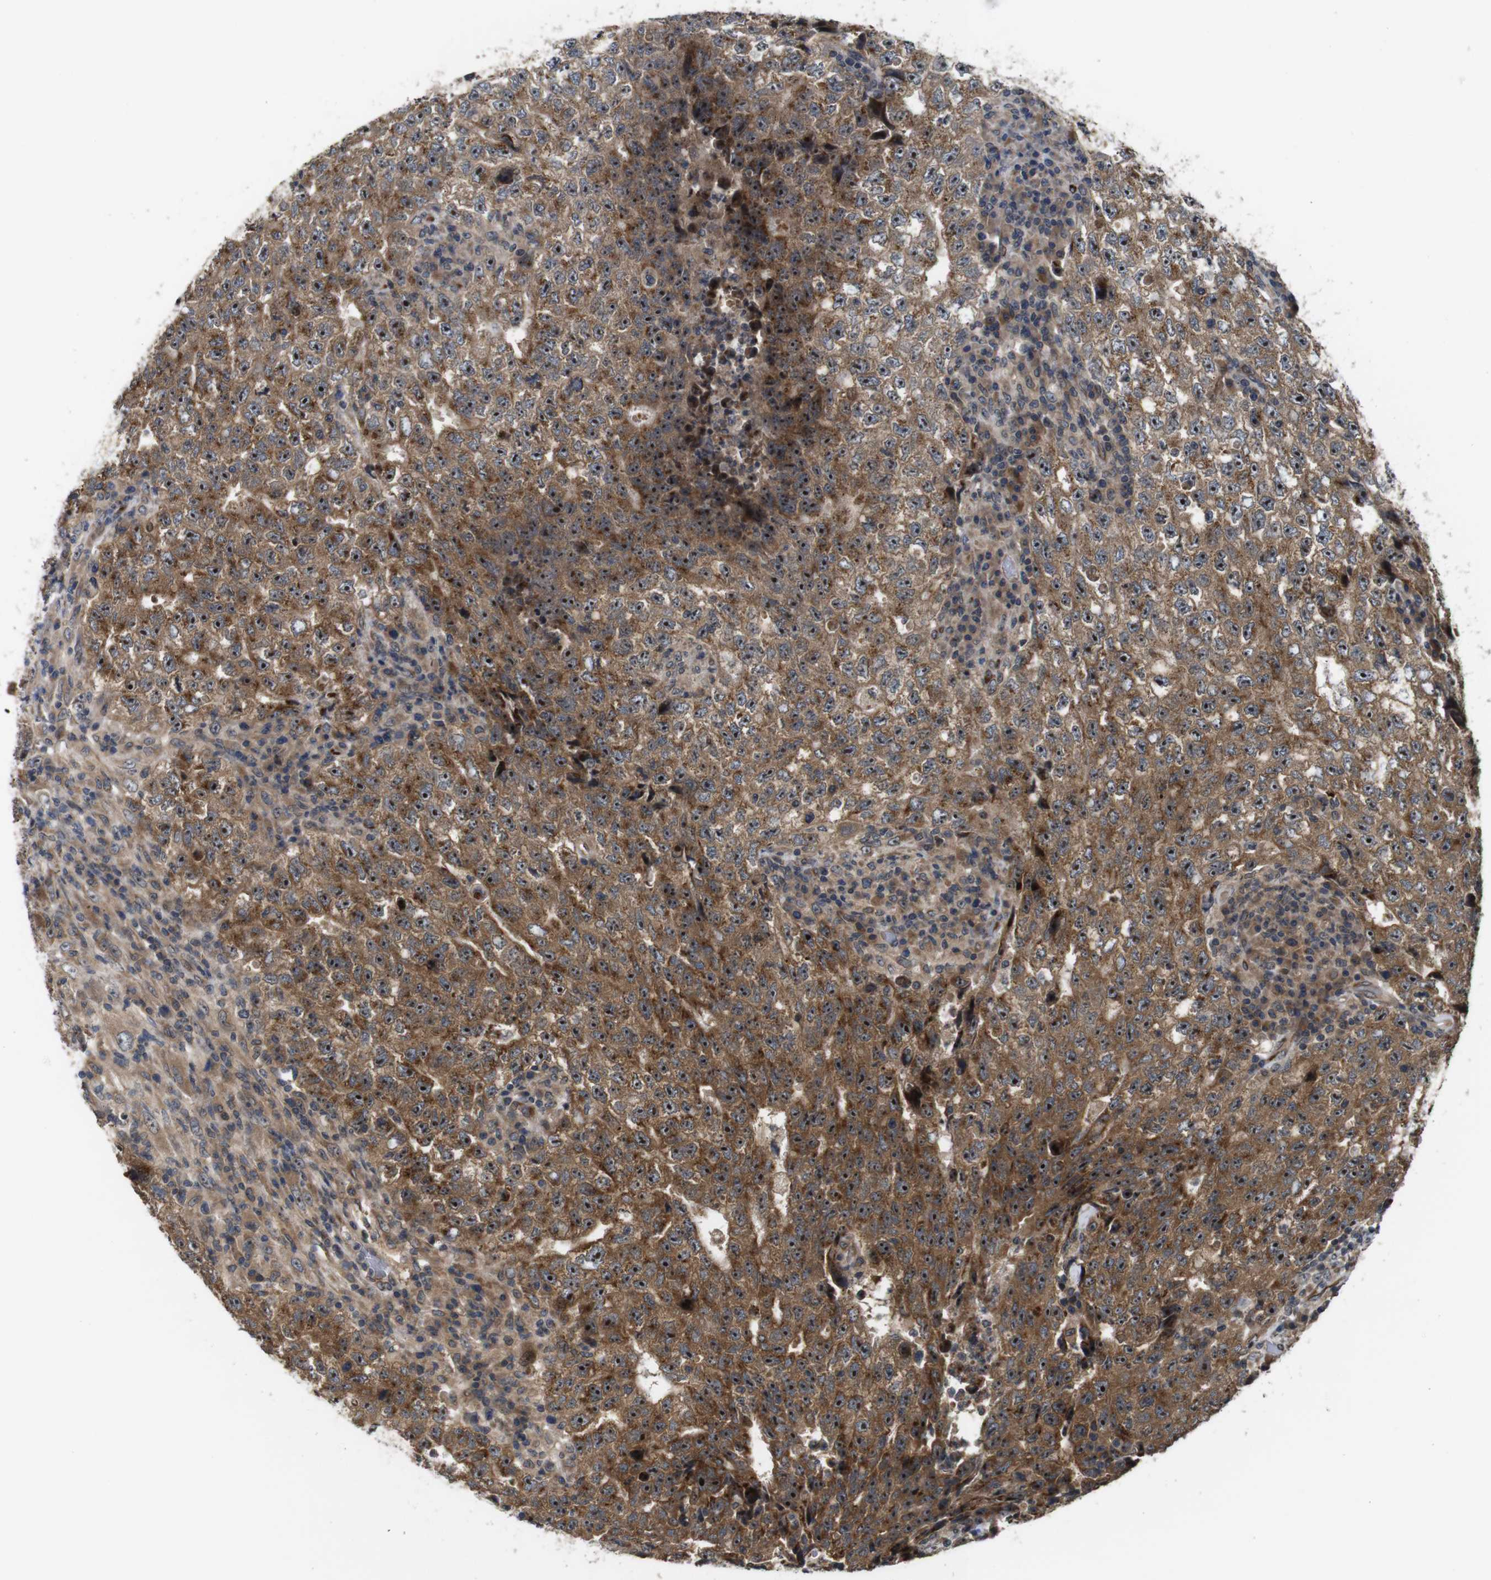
{"staining": {"intensity": "moderate", "quantity": ">75%", "location": "cytoplasmic/membranous,nuclear"}, "tissue": "testis cancer", "cell_type": "Tumor cells", "image_type": "cancer", "snomed": [{"axis": "morphology", "description": "Necrosis, NOS"}, {"axis": "morphology", "description": "Carcinoma, Embryonal, NOS"}, {"axis": "topography", "description": "Testis"}], "caption": "Protein analysis of embryonal carcinoma (testis) tissue demonstrates moderate cytoplasmic/membranous and nuclear expression in about >75% of tumor cells. The protein is shown in brown color, while the nuclei are stained blue.", "gene": "EFCAB14", "patient": {"sex": "male", "age": 19}}